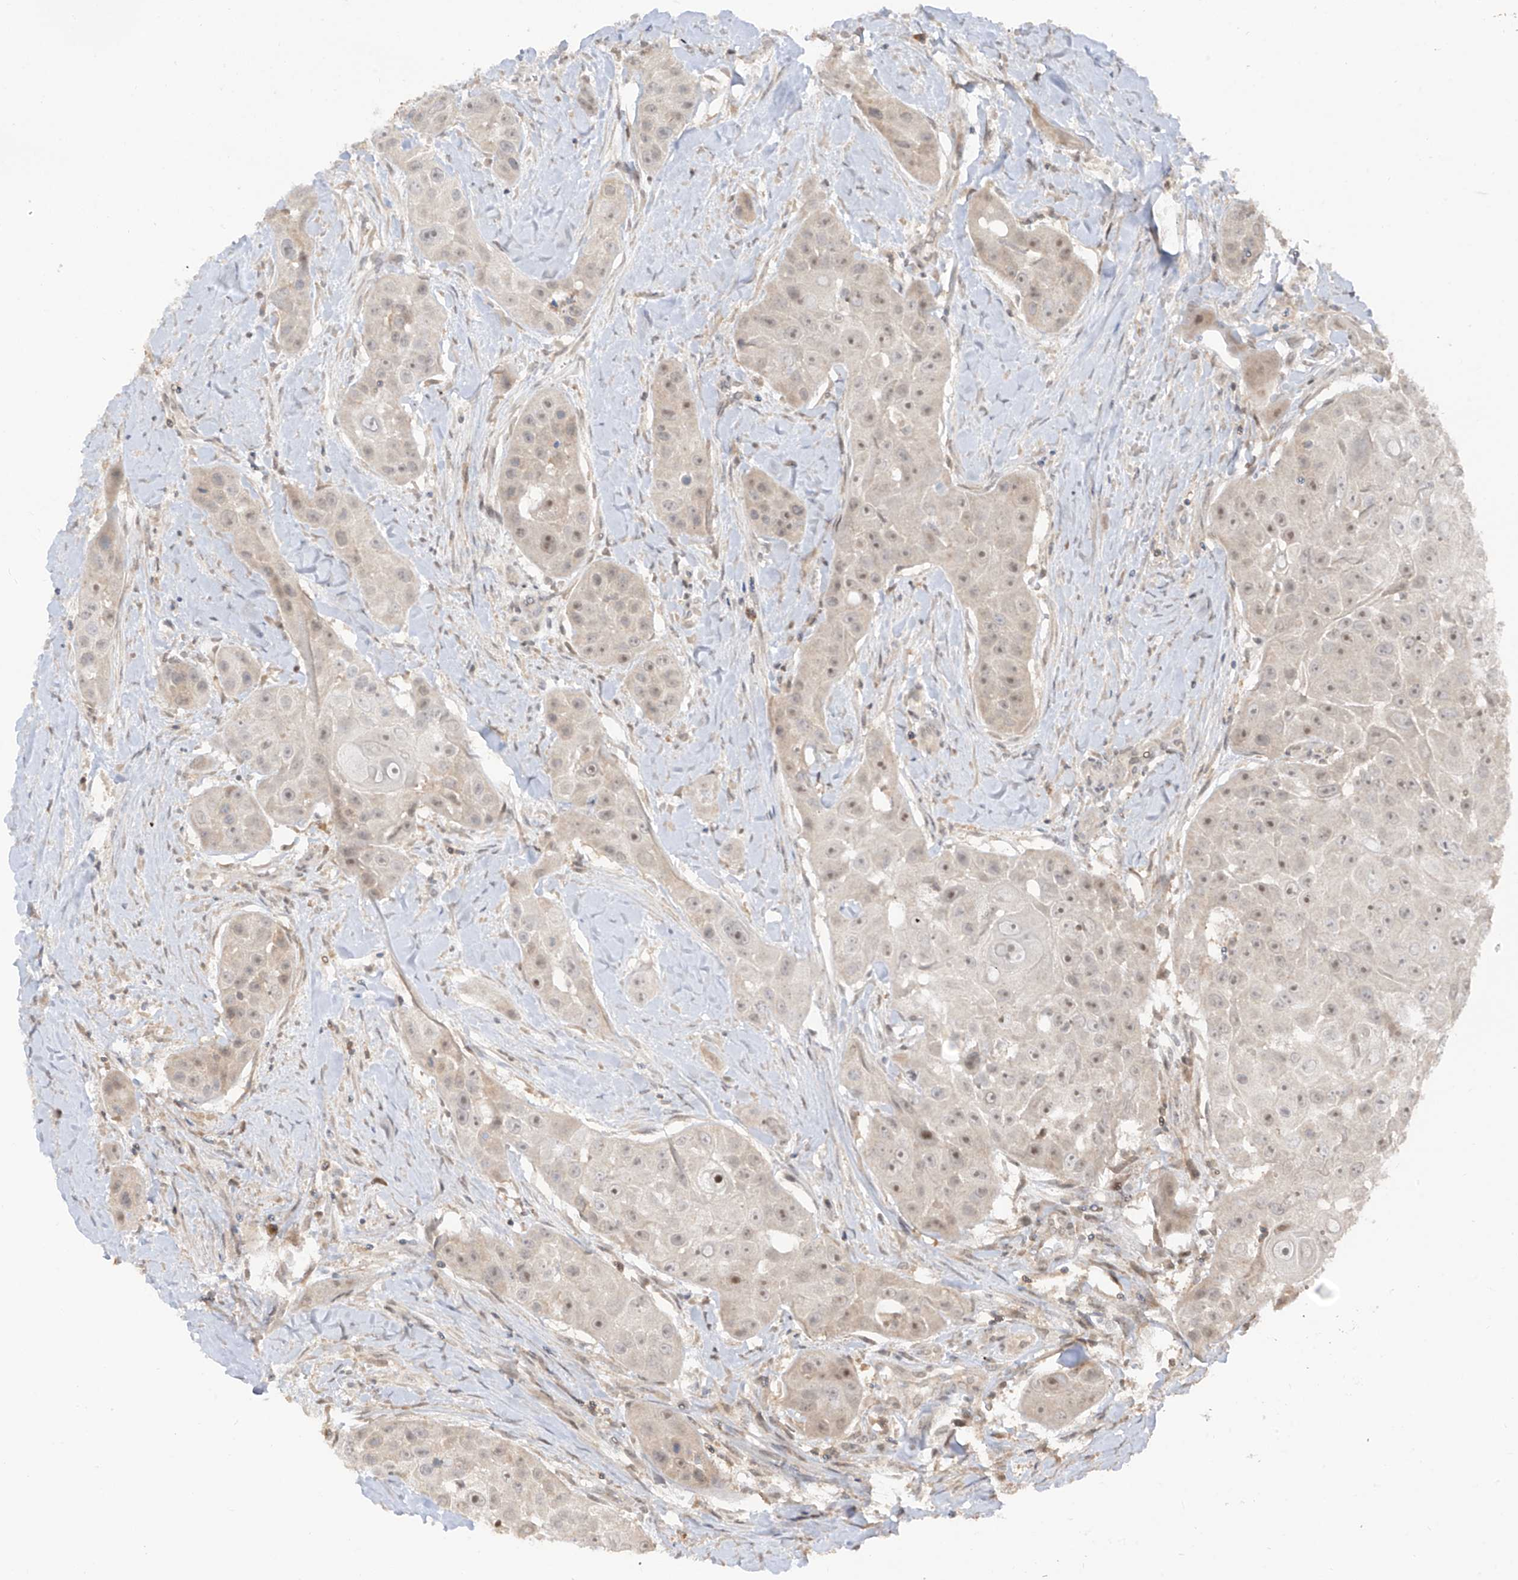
{"staining": {"intensity": "moderate", "quantity": "<25%", "location": "nuclear"}, "tissue": "head and neck cancer", "cell_type": "Tumor cells", "image_type": "cancer", "snomed": [{"axis": "morphology", "description": "Normal tissue, NOS"}, {"axis": "morphology", "description": "Squamous cell carcinoma, NOS"}, {"axis": "topography", "description": "Skeletal muscle"}, {"axis": "topography", "description": "Head-Neck"}], "caption": "Moderate nuclear expression for a protein is present in approximately <25% of tumor cells of head and neck squamous cell carcinoma using immunohistochemistry (IHC).", "gene": "COLGALT2", "patient": {"sex": "male", "age": 51}}